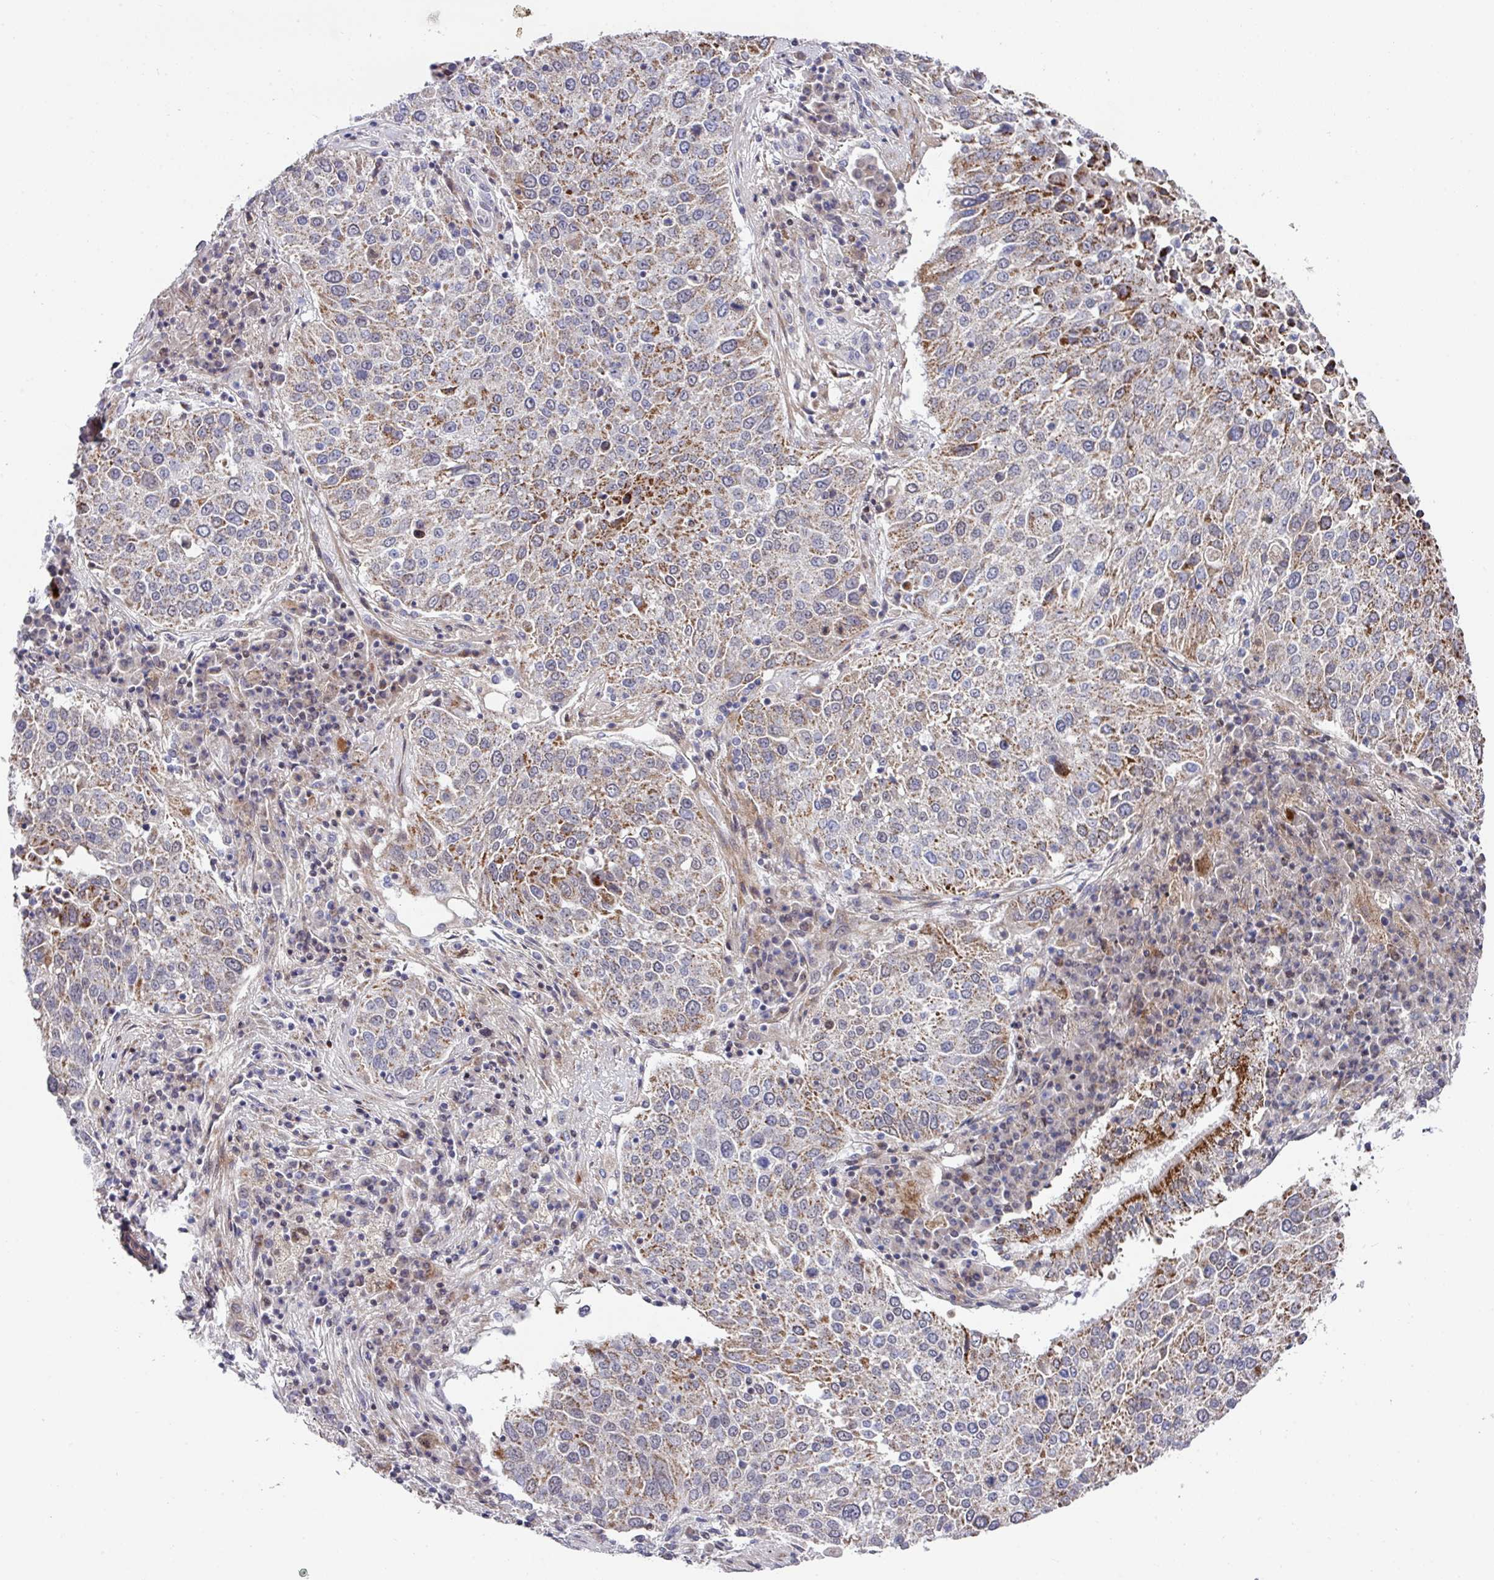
{"staining": {"intensity": "weak", "quantity": "25%-75%", "location": "cytoplasmic/membranous"}, "tissue": "lung cancer", "cell_type": "Tumor cells", "image_type": "cancer", "snomed": [{"axis": "morphology", "description": "Squamous cell carcinoma, NOS"}, {"axis": "topography", "description": "Lung"}], "caption": "Weak cytoplasmic/membranous protein positivity is seen in about 25%-75% of tumor cells in squamous cell carcinoma (lung).", "gene": "CBX7", "patient": {"sex": "male", "age": 65}}